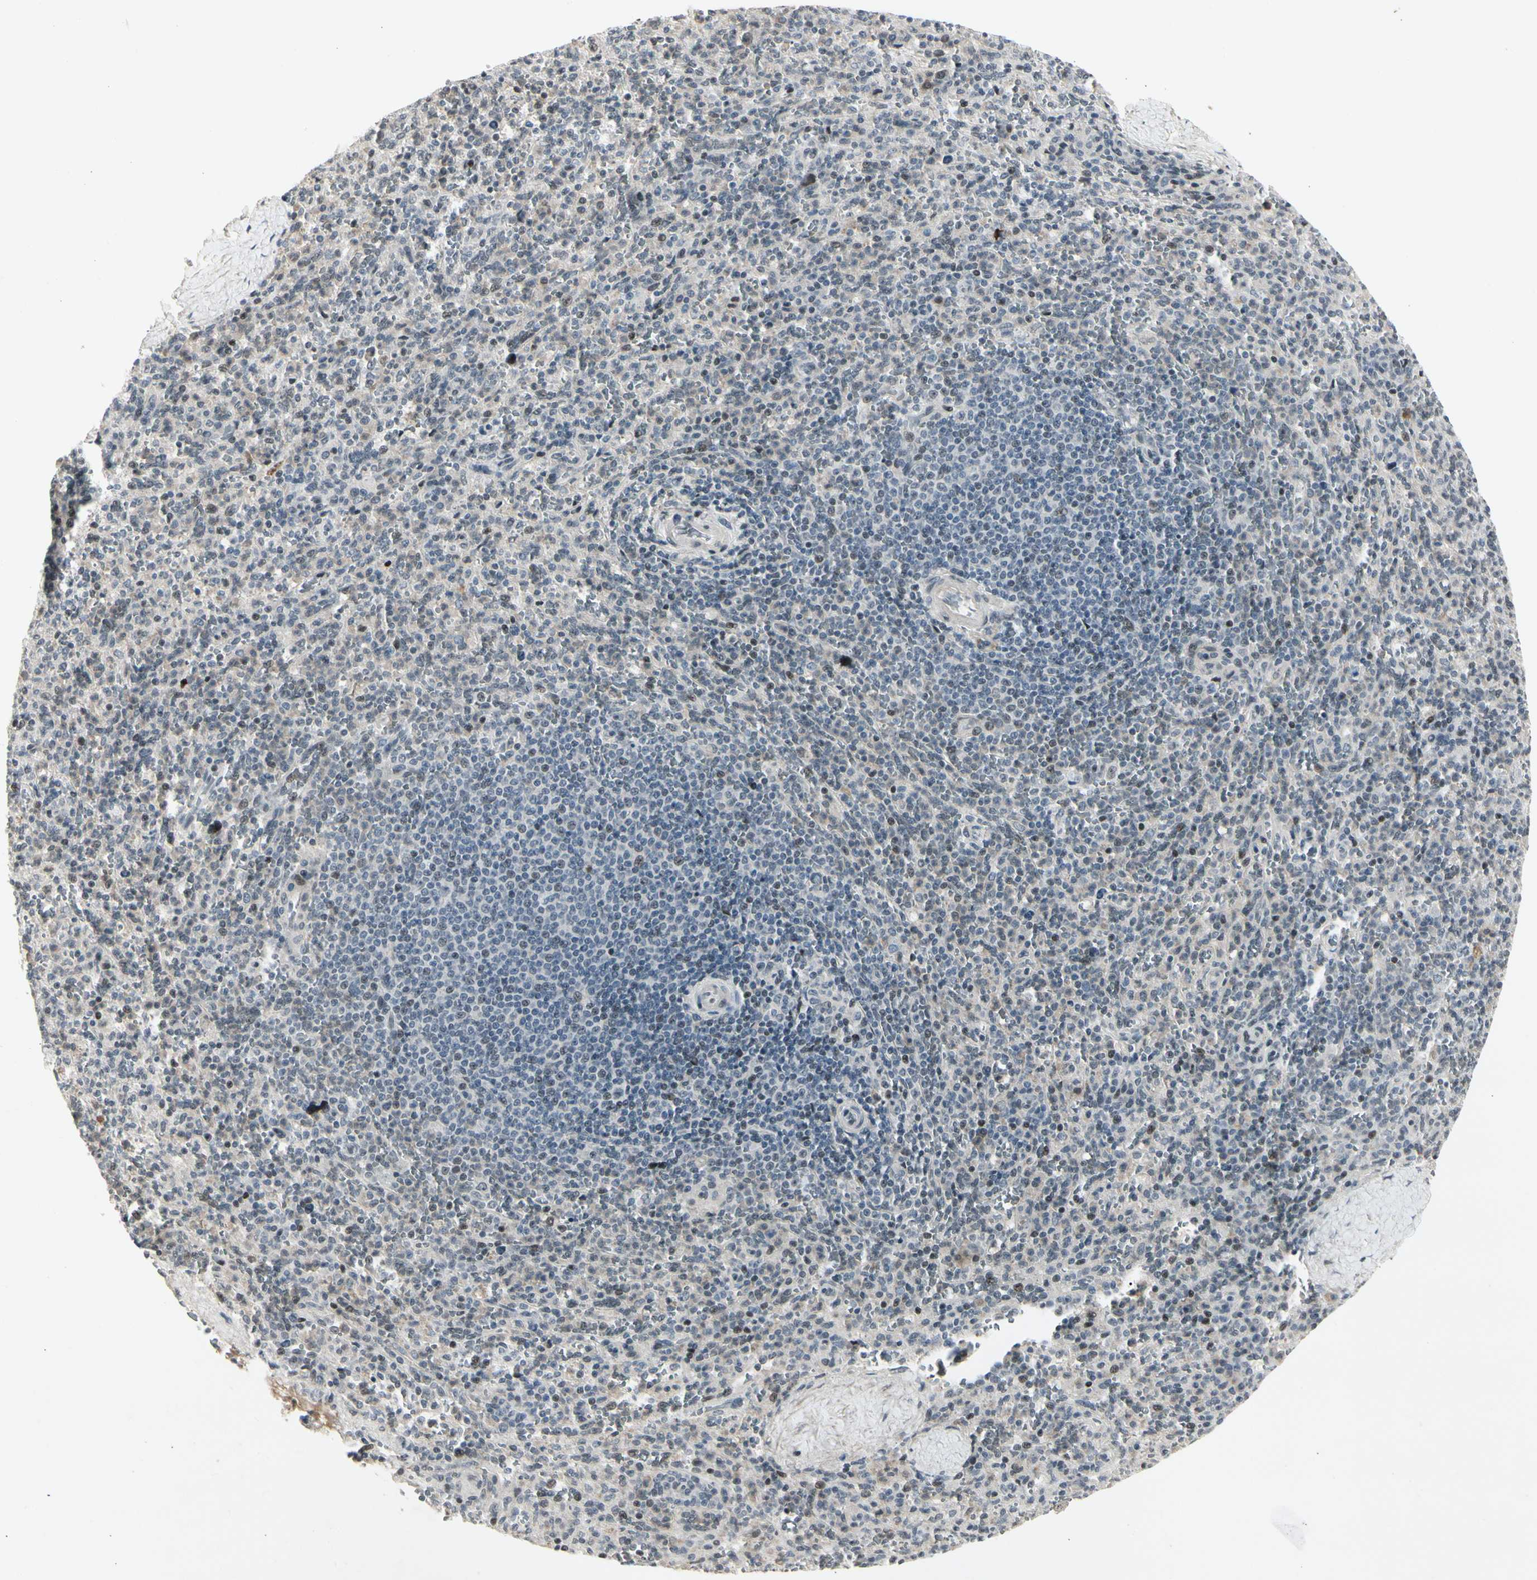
{"staining": {"intensity": "moderate", "quantity": "<25%", "location": "nuclear"}, "tissue": "spleen", "cell_type": "Cells in red pulp", "image_type": "normal", "snomed": [{"axis": "morphology", "description": "Normal tissue, NOS"}, {"axis": "topography", "description": "Spleen"}], "caption": "Human spleen stained with a brown dye demonstrates moderate nuclear positive positivity in approximately <25% of cells in red pulp.", "gene": "FOXJ2", "patient": {"sex": "male", "age": 36}}